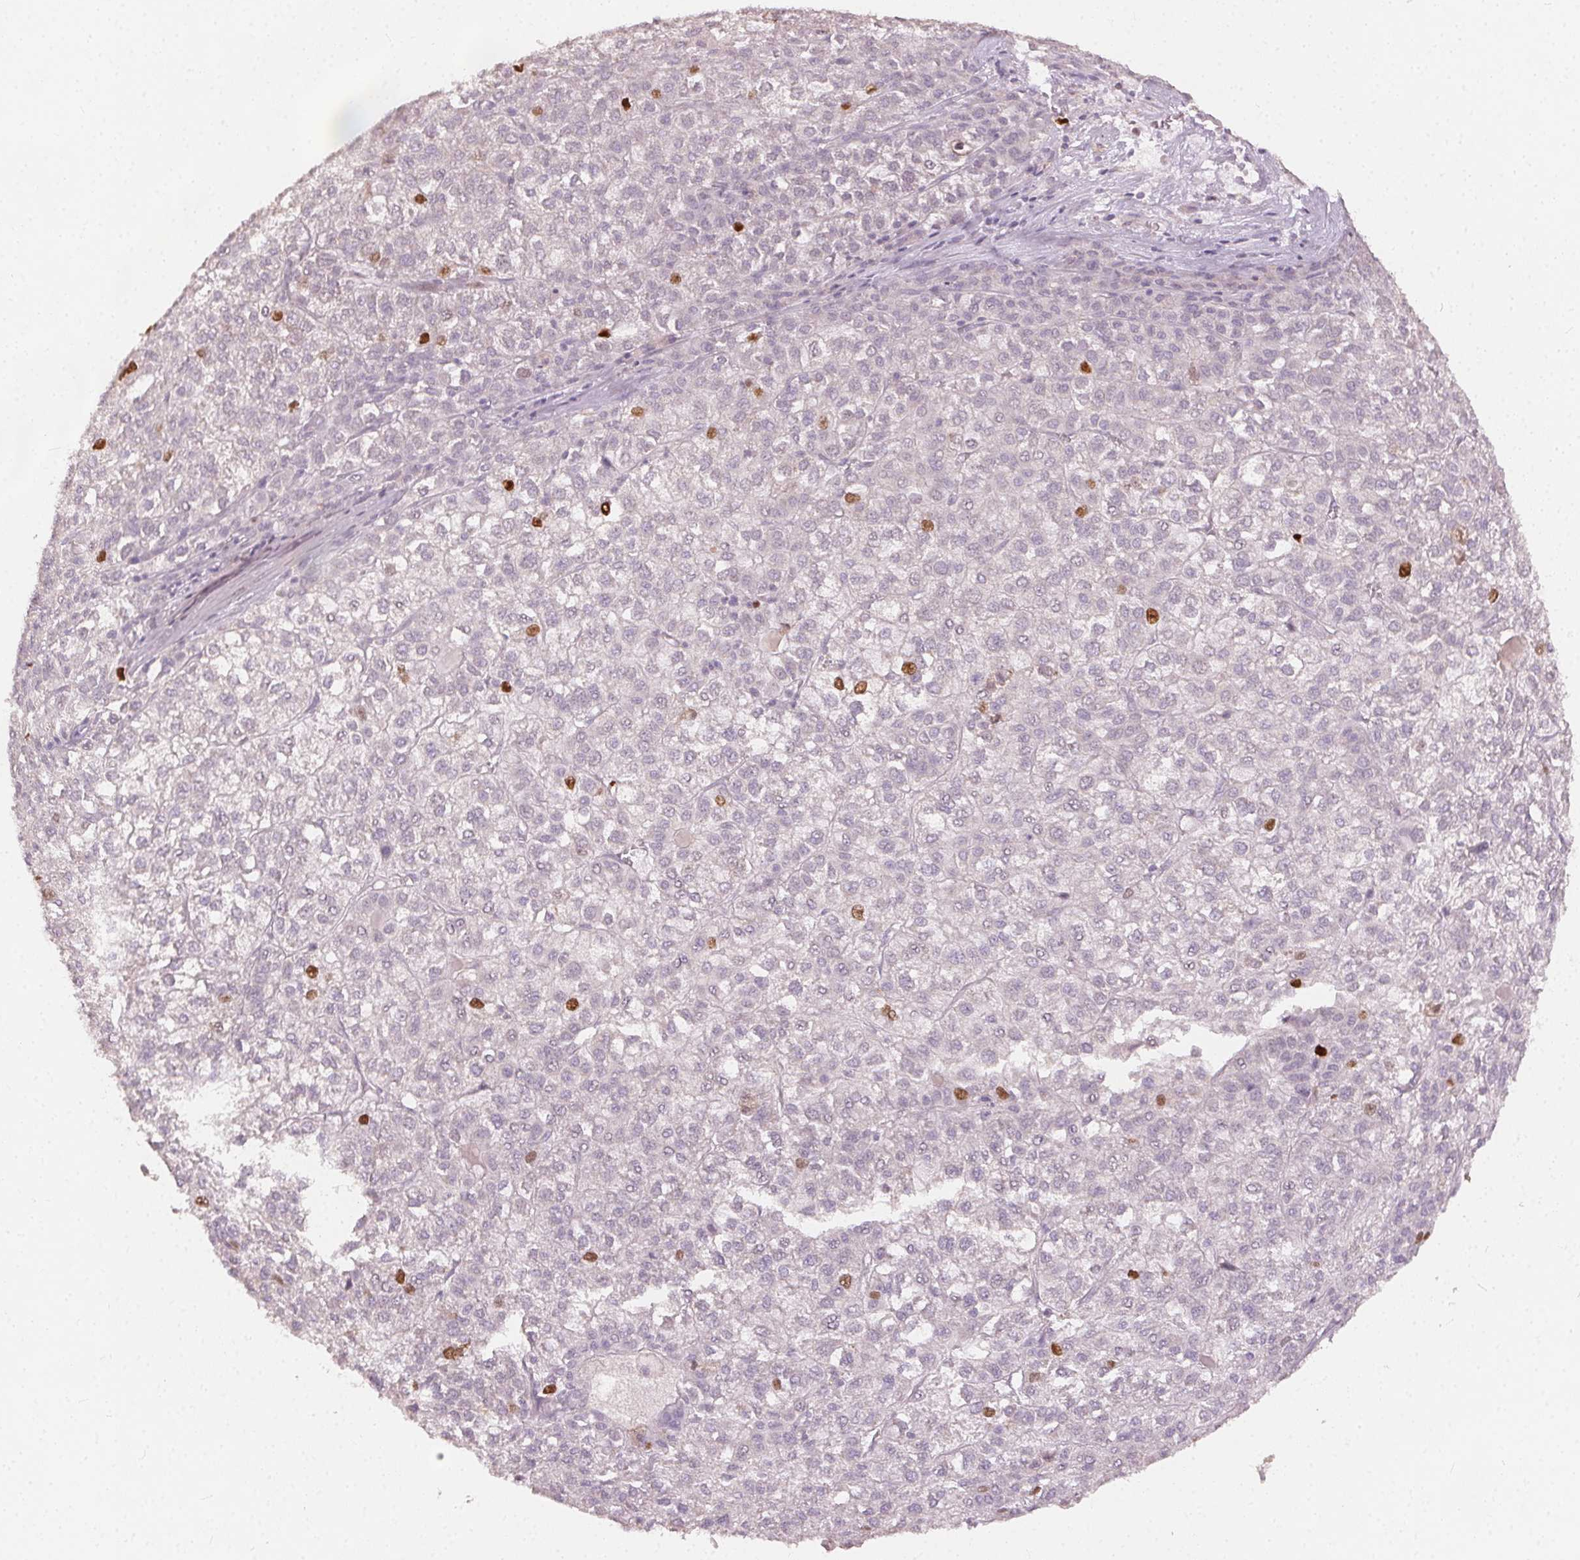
{"staining": {"intensity": "moderate", "quantity": "<25%", "location": "nuclear"}, "tissue": "liver cancer", "cell_type": "Tumor cells", "image_type": "cancer", "snomed": [{"axis": "morphology", "description": "Carcinoma, Hepatocellular, NOS"}, {"axis": "topography", "description": "Liver"}], "caption": "Immunohistochemistry staining of liver cancer (hepatocellular carcinoma), which displays low levels of moderate nuclear expression in approximately <25% of tumor cells indicating moderate nuclear protein positivity. The staining was performed using DAB (brown) for protein detection and nuclei were counterstained in hematoxylin (blue).", "gene": "ANLN", "patient": {"sex": "female", "age": 43}}